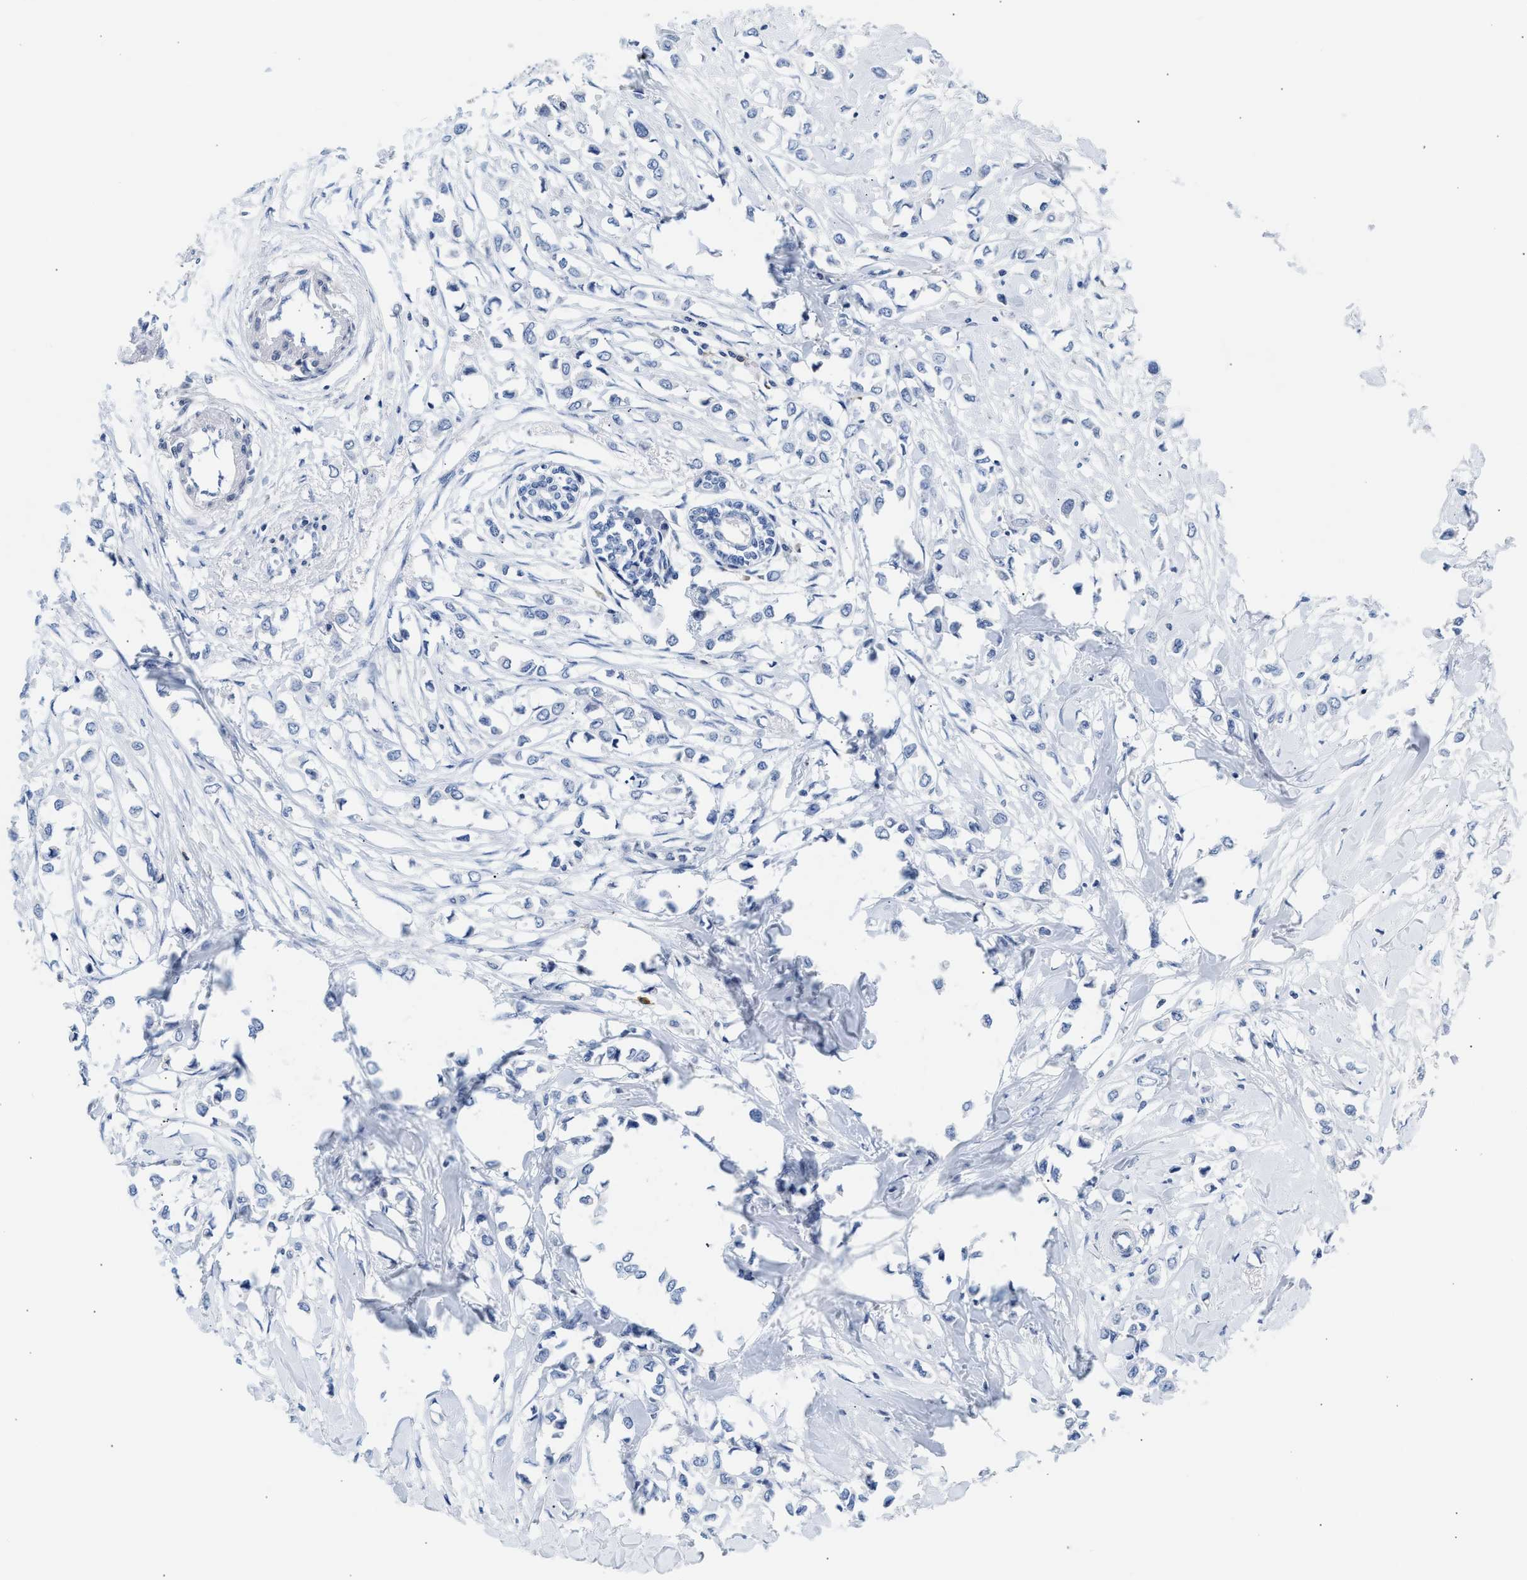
{"staining": {"intensity": "negative", "quantity": "none", "location": "none"}, "tissue": "breast cancer", "cell_type": "Tumor cells", "image_type": "cancer", "snomed": [{"axis": "morphology", "description": "Lobular carcinoma"}, {"axis": "topography", "description": "Breast"}], "caption": "Immunohistochemistry histopathology image of human breast cancer (lobular carcinoma) stained for a protein (brown), which reveals no positivity in tumor cells.", "gene": "SLIT2", "patient": {"sex": "female", "age": 51}}